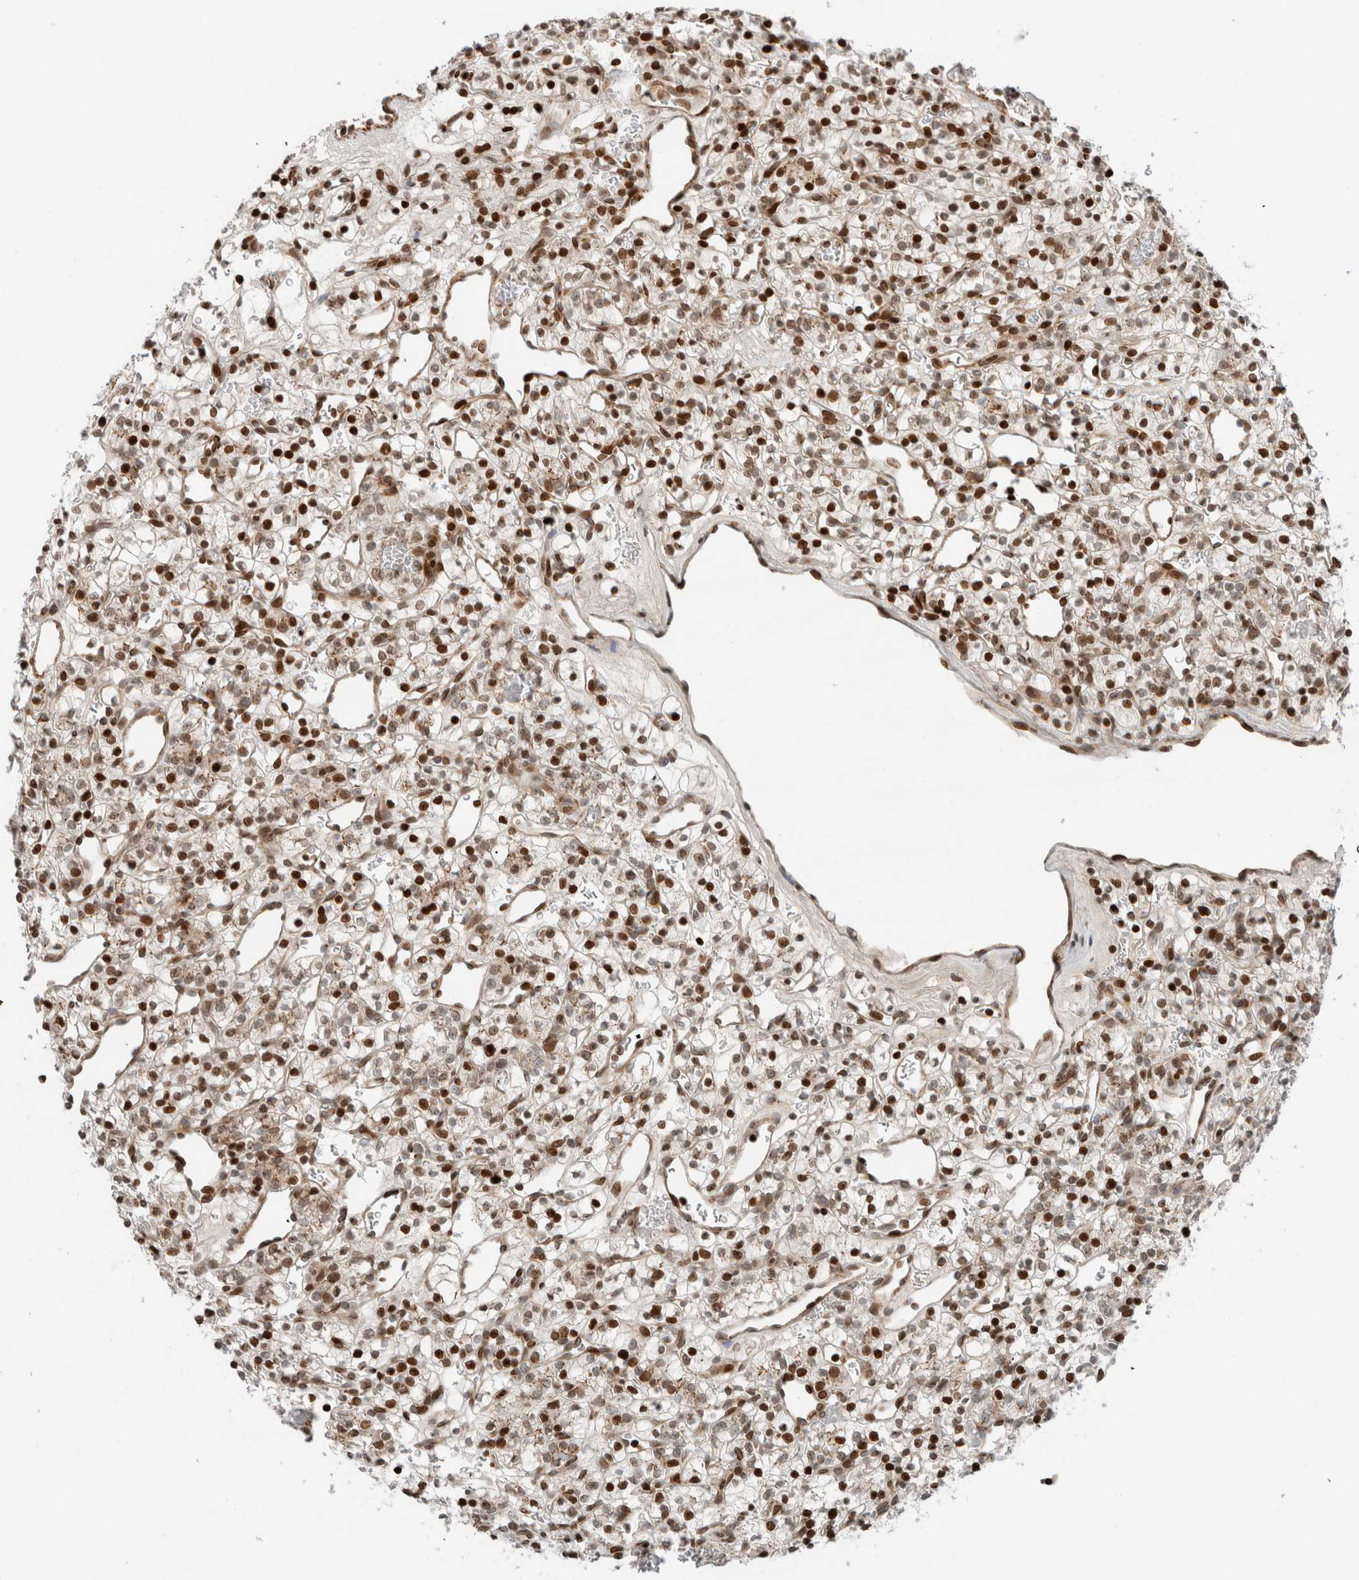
{"staining": {"intensity": "strong", "quantity": ">75%", "location": "nuclear"}, "tissue": "renal cancer", "cell_type": "Tumor cells", "image_type": "cancer", "snomed": [{"axis": "morphology", "description": "Adenocarcinoma, NOS"}, {"axis": "topography", "description": "Kidney"}], "caption": "Immunohistochemistry staining of renal adenocarcinoma, which demonstrates high levels of strong nuclear staining in about >75% of tumor cells indicating strong nuclear protein expression. The staining was performed using DAB (3,3'-diaminobenzidine) (brown) for protein detection and nuclei were counterstained in hematoxylin (blue).", "gene": "GINS4", "patient": {"sex": "female", "age": 57}}